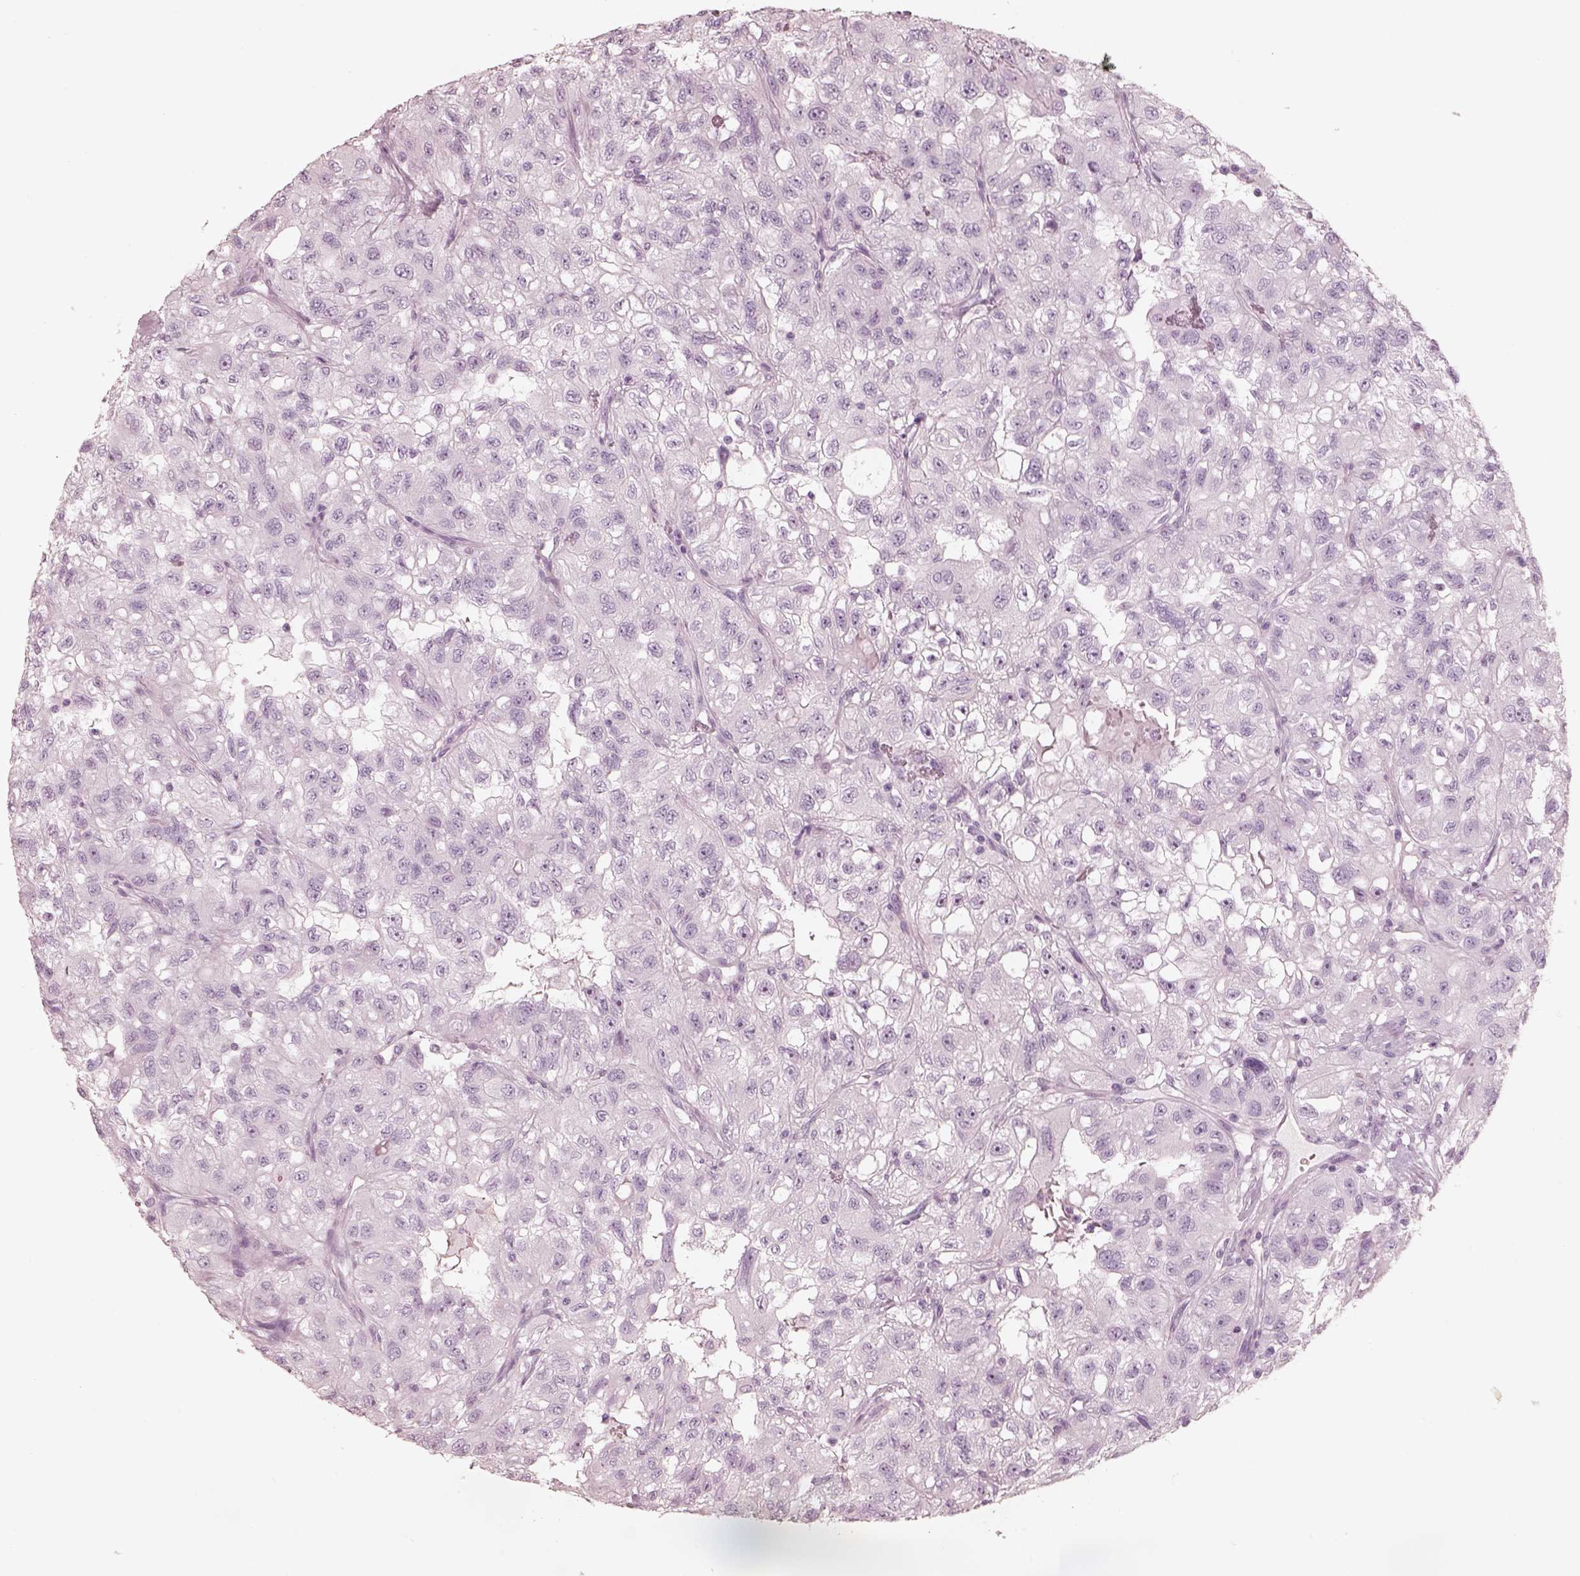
{"staining": {"intensity": "negative", "quantity": "none", "location": "none"}, "tissue": "renal cancer", "cell_type": "Tumor cells", "image_type": "cancer", "snomed": [{"axis": "morphology", "description": "Adenocarcinoma, NOS"}, {"axis": "topography", "description": "Kidney"}], "caption": "The photomicrograph shows no staining of tumor cells in renal cancer (adenocarcinoma).", "gene": "PON3", "patient": {"sex": "male", "age": 64}}